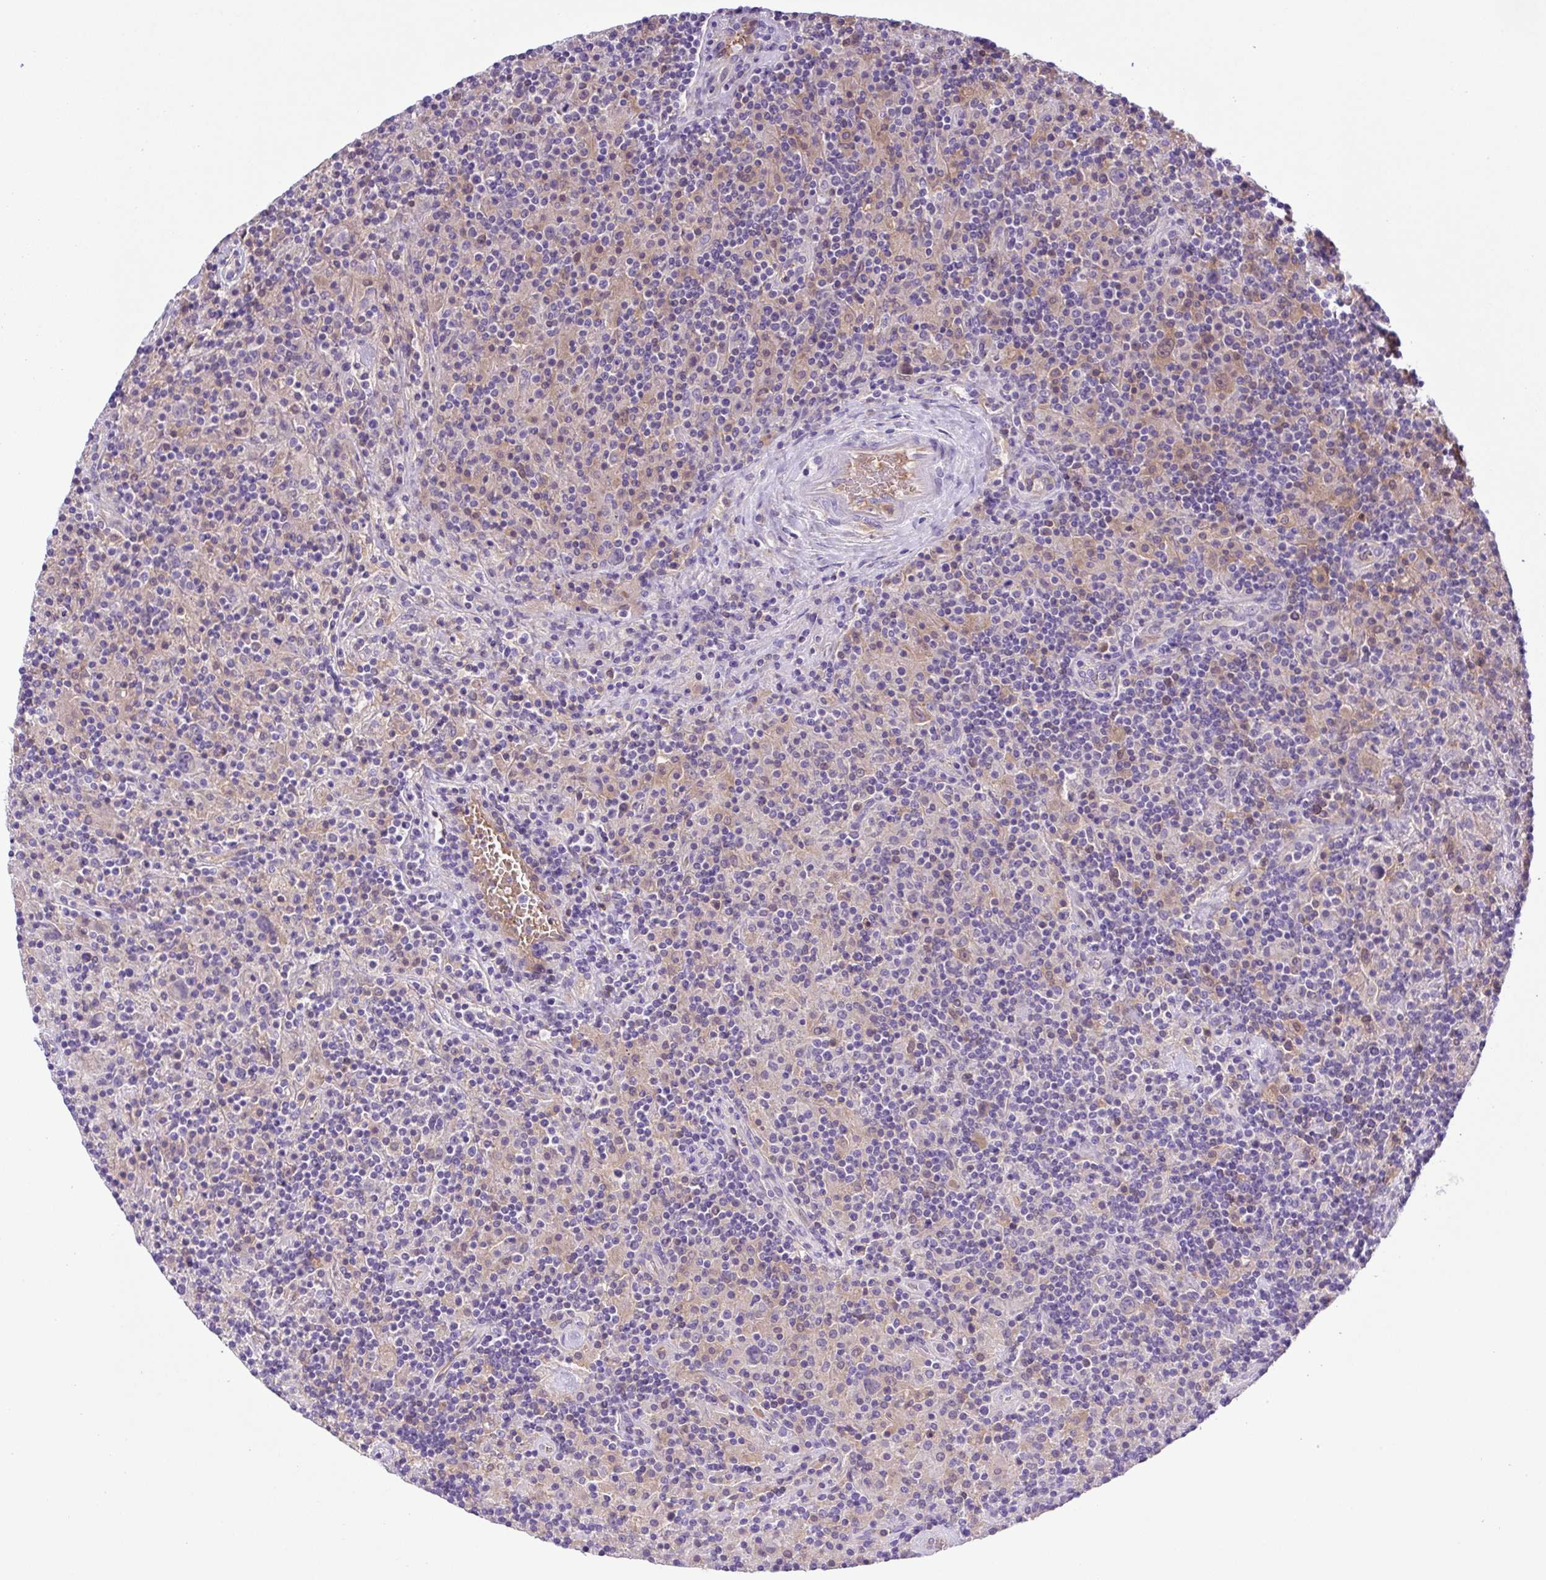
{"staining": {"intensity": "negative", "quantity": "none", "location": "none"}, "tissue": "lymphoma", "cell_type": "Tumor cells", "image_type": "cancer", "snomed": [{"axis": "morphology", "description": "Hodgkin's disease, NOS"}, {"axis": "topography", "description": "Lymph node"}], "caption": "Tumor cells show no significant protein positivity in lymphoma.", "gene": "IGFL1", "patient": {"sex": "male", "age": 70}}